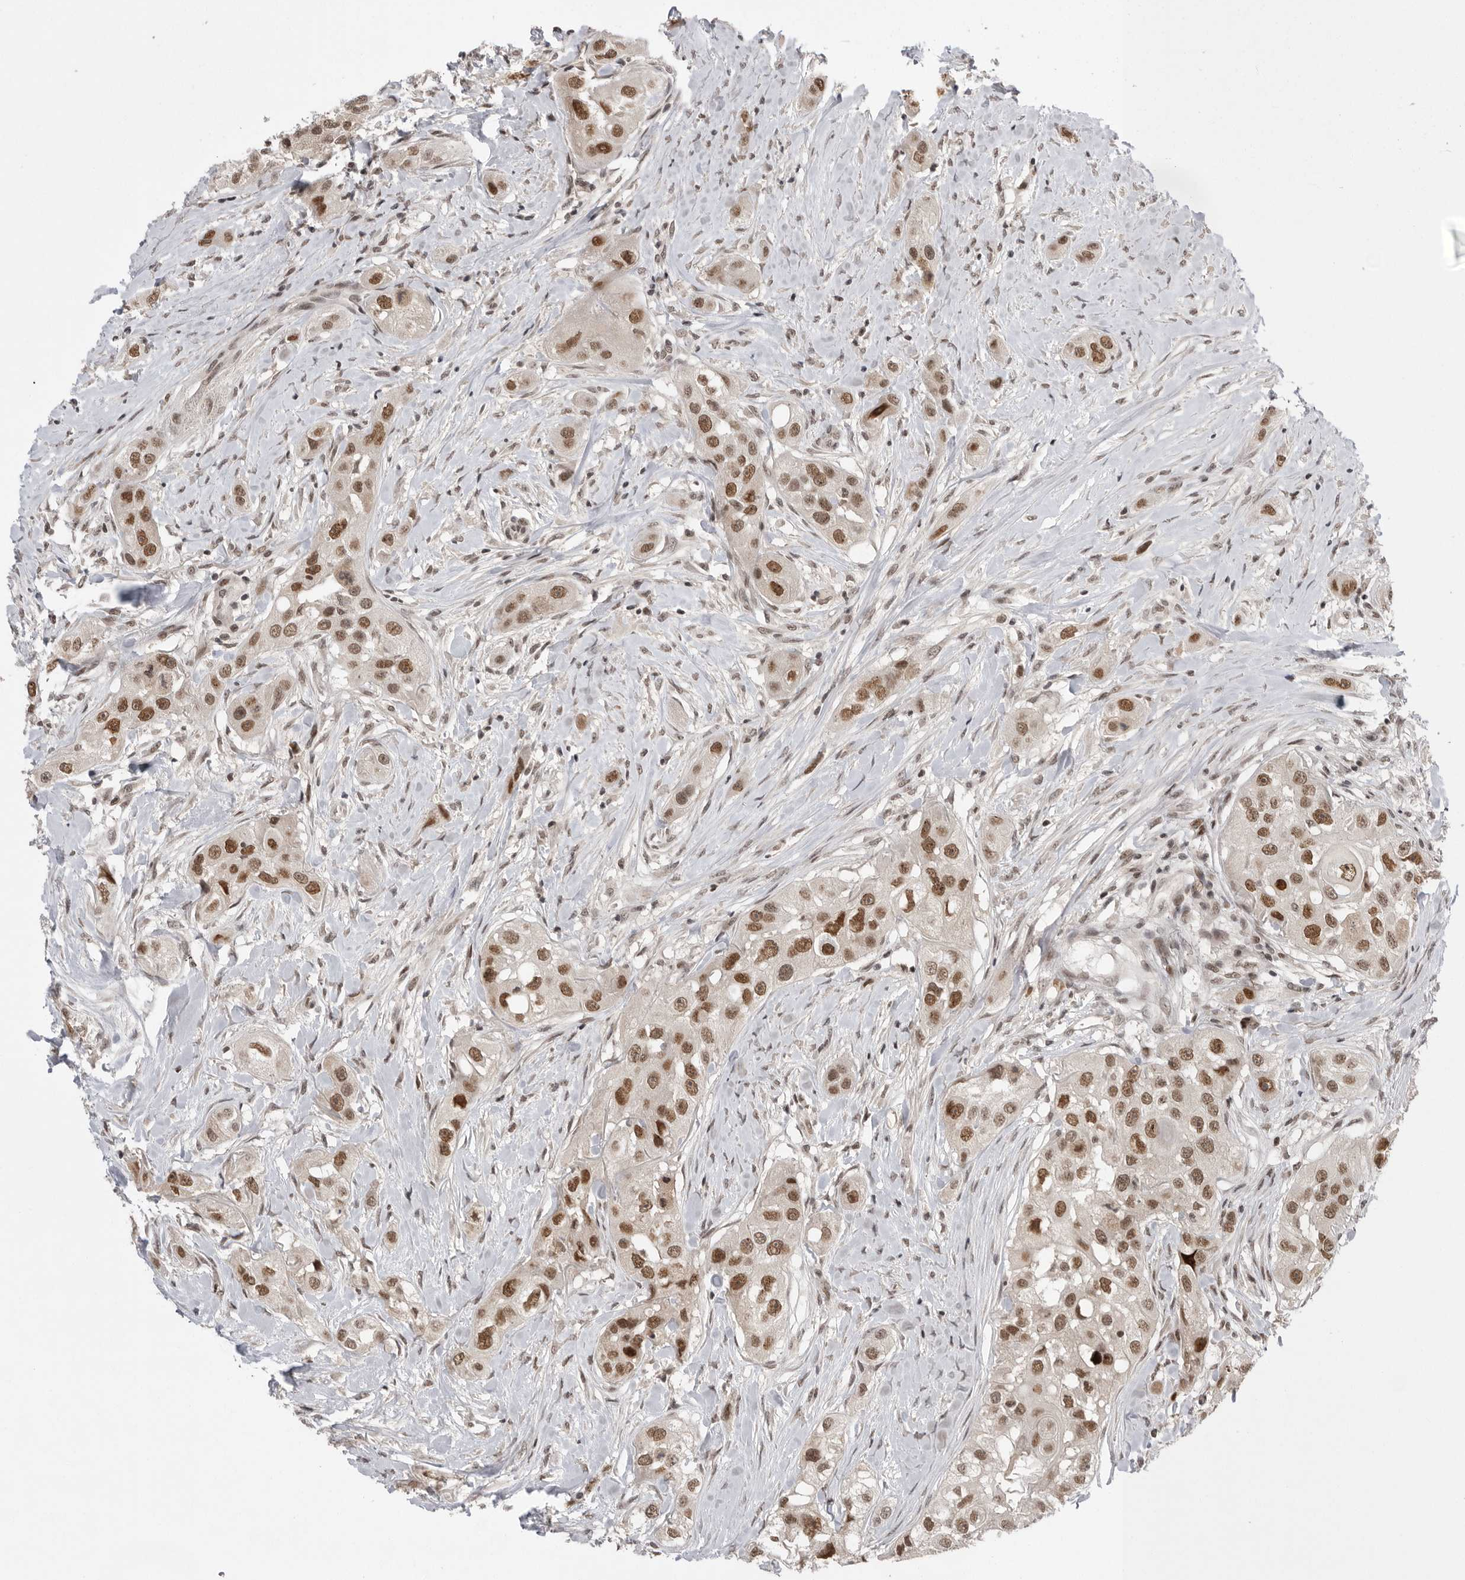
{"staining": {"intensity": "moderate", "quantity": ">75%", "location": "nuclear"}, "tissue": "head and neck cancer", "cell_type": "Tumor cells", "image_type": "cancer", "snomed": [{"axis": "morphology", "description": "Normal tissue, NOS"}, {"axis": "morphology", "description": "Squamous cell carcinoma, NOS"}, {"axis": "topography", "description": "Skeletal muscle"}, {"axis": "topography", "description": "Head-Neck"}], "caption": "Protein expression analysis of human squamous cell carcinoma (head and neck) reveals moderate nuclear staining in about >75% of tumor cells.", "gene": "POU5F1", "patient": {"sex": "male", "age": 51}}